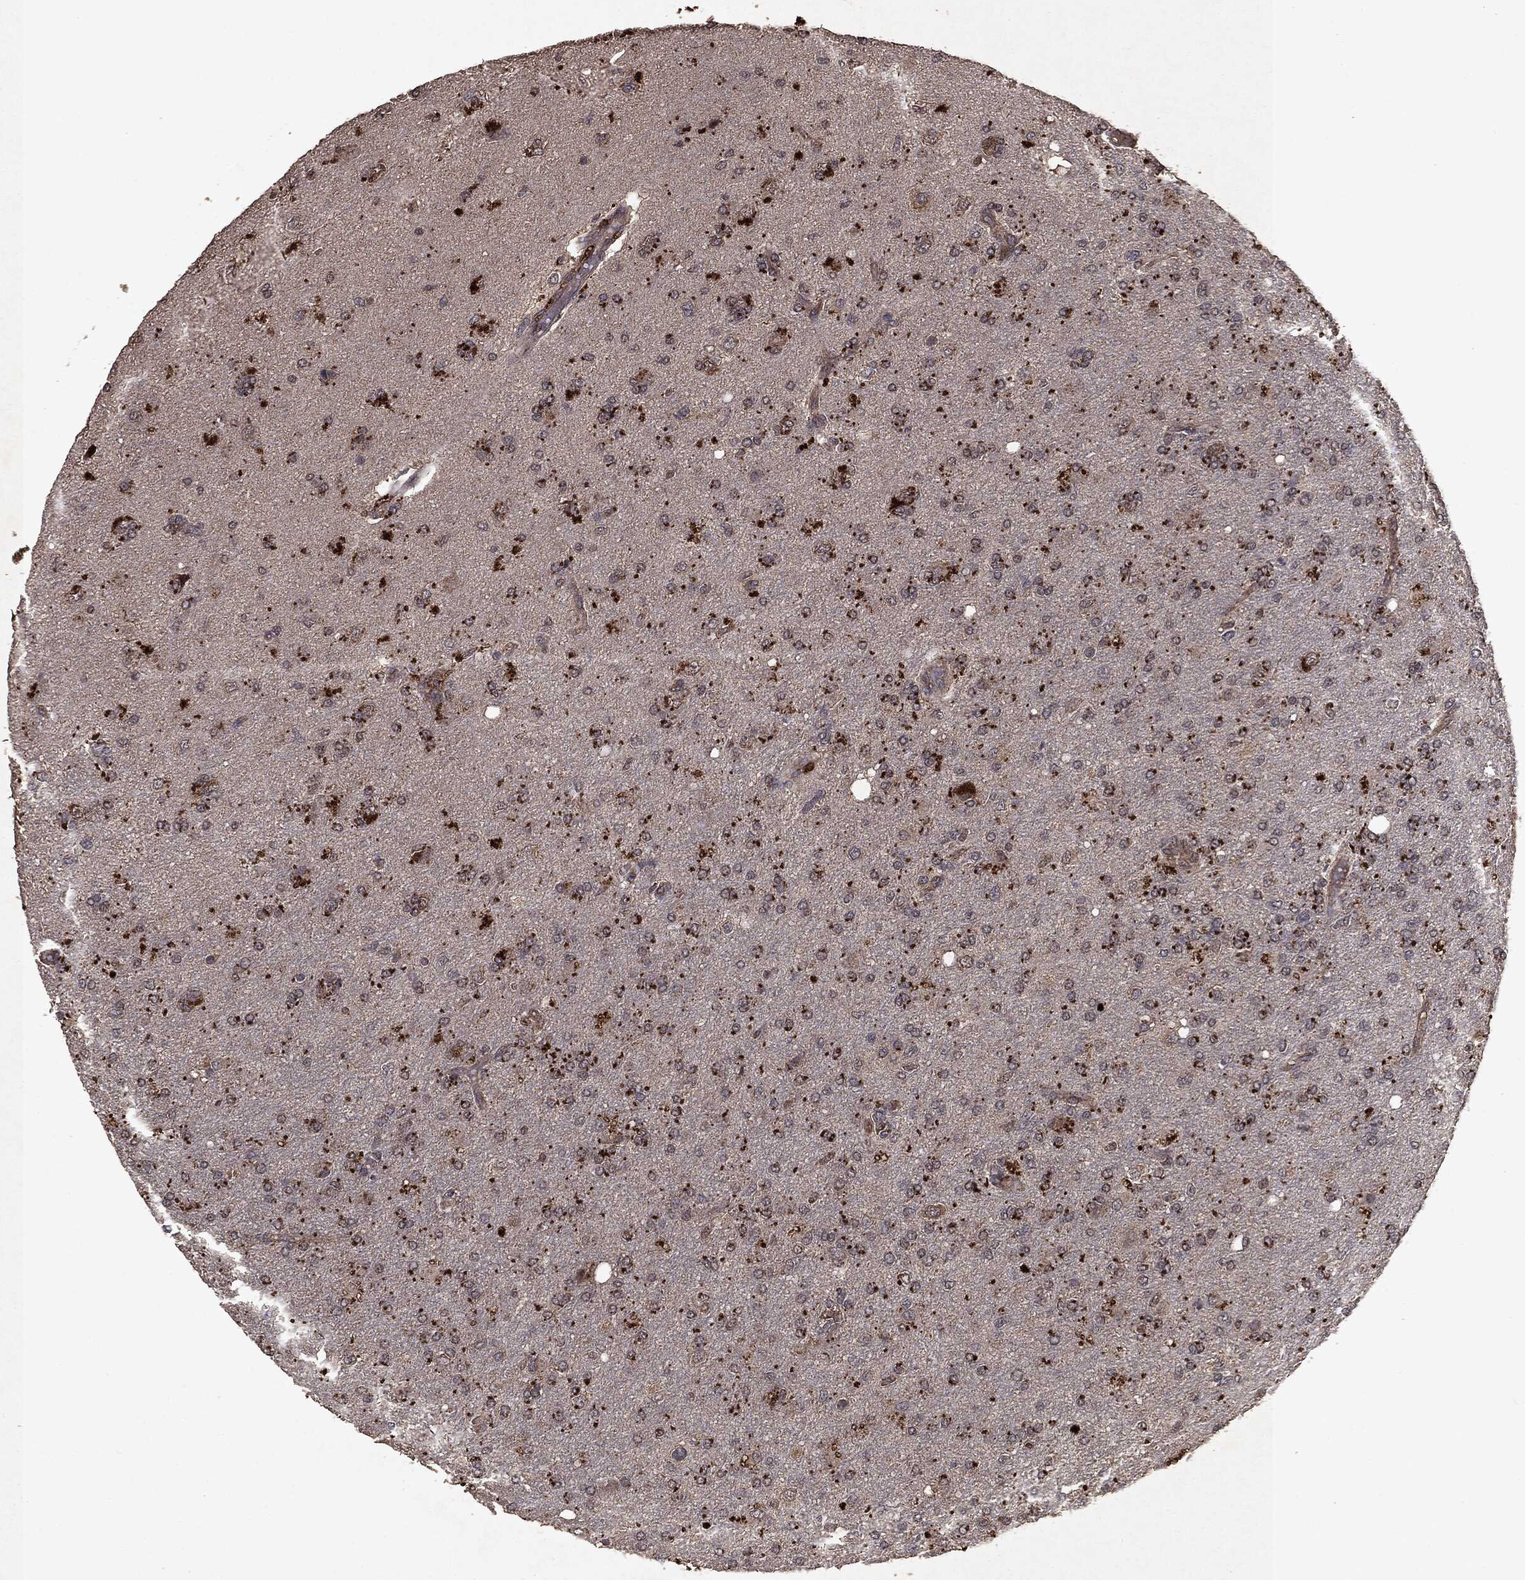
{"staining": {"intensity": "negative", "quantity": "none", "location": "none"}, "tissue": "glioma", "cell_type": "Tumor cells", "image_type": "cancer", "snomed": [{"axis": "morphology", "description": "Glioma, malignant, High grade"}, {"axis": "topography", "description": "Cerebral cortex"}], "caption": "Immunohistochemistry histopathology image of human high-grade glioma (malignant) stained for a protein (brown), which shows no staining in tumor cells.", "gene": "MTOR", "patient": {"sex": "male", "age": 70}}